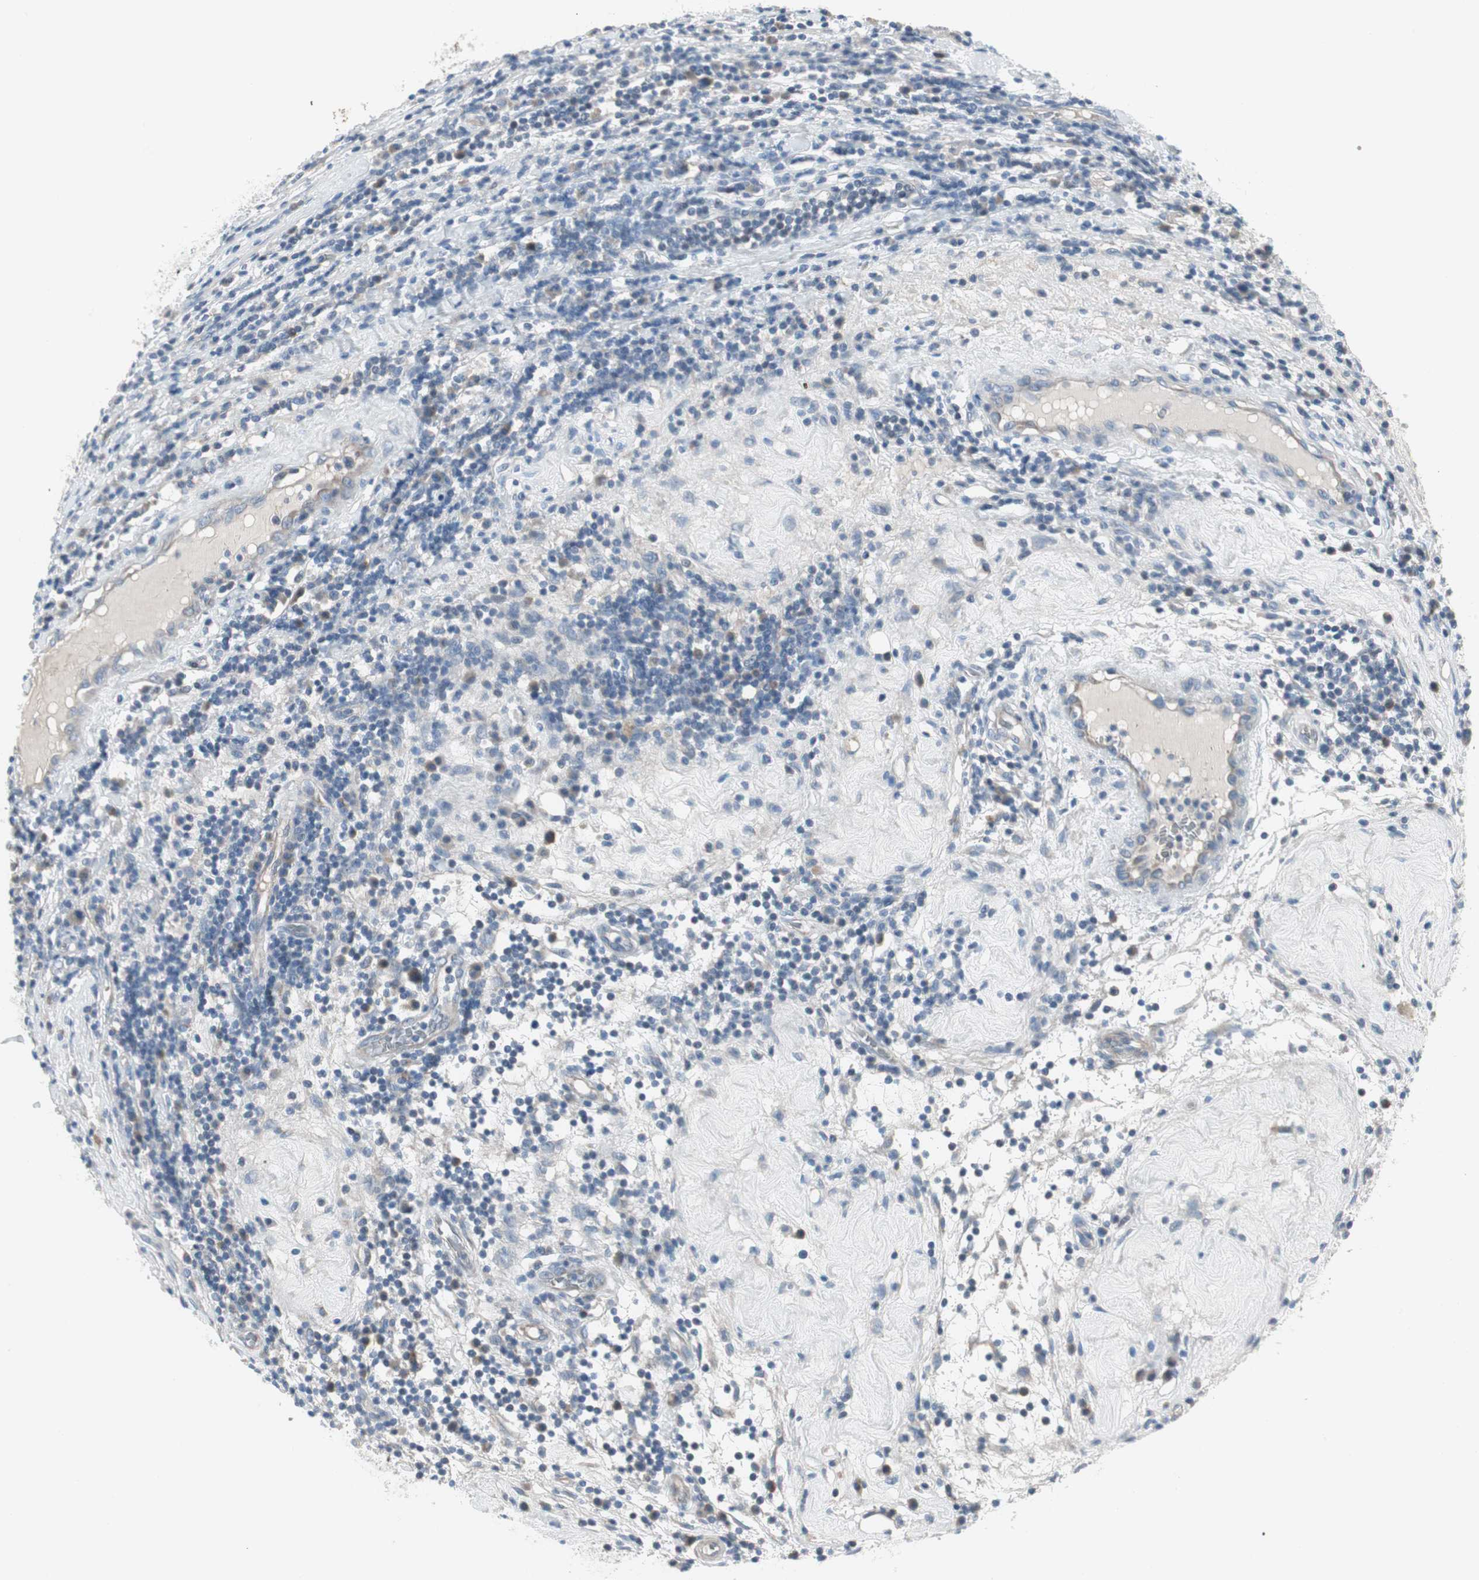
{"staining": {"intensity": "negative", "quantity": "none", "location": "none"}, "tissue": "testis cancer", "cell_type": "Tumor cells", "image_type": "cancer", "snomed": [{"axis": "morphology", "description": "Seminoma, NOS"}, {"axis": "topography", "description": "Testis"}], "caption": "Protein analysis of testis cancer exhibits no significant positivity in tumor cells.", "gene": "PIGR", "patient": {"sex": "male", "age": 43}}